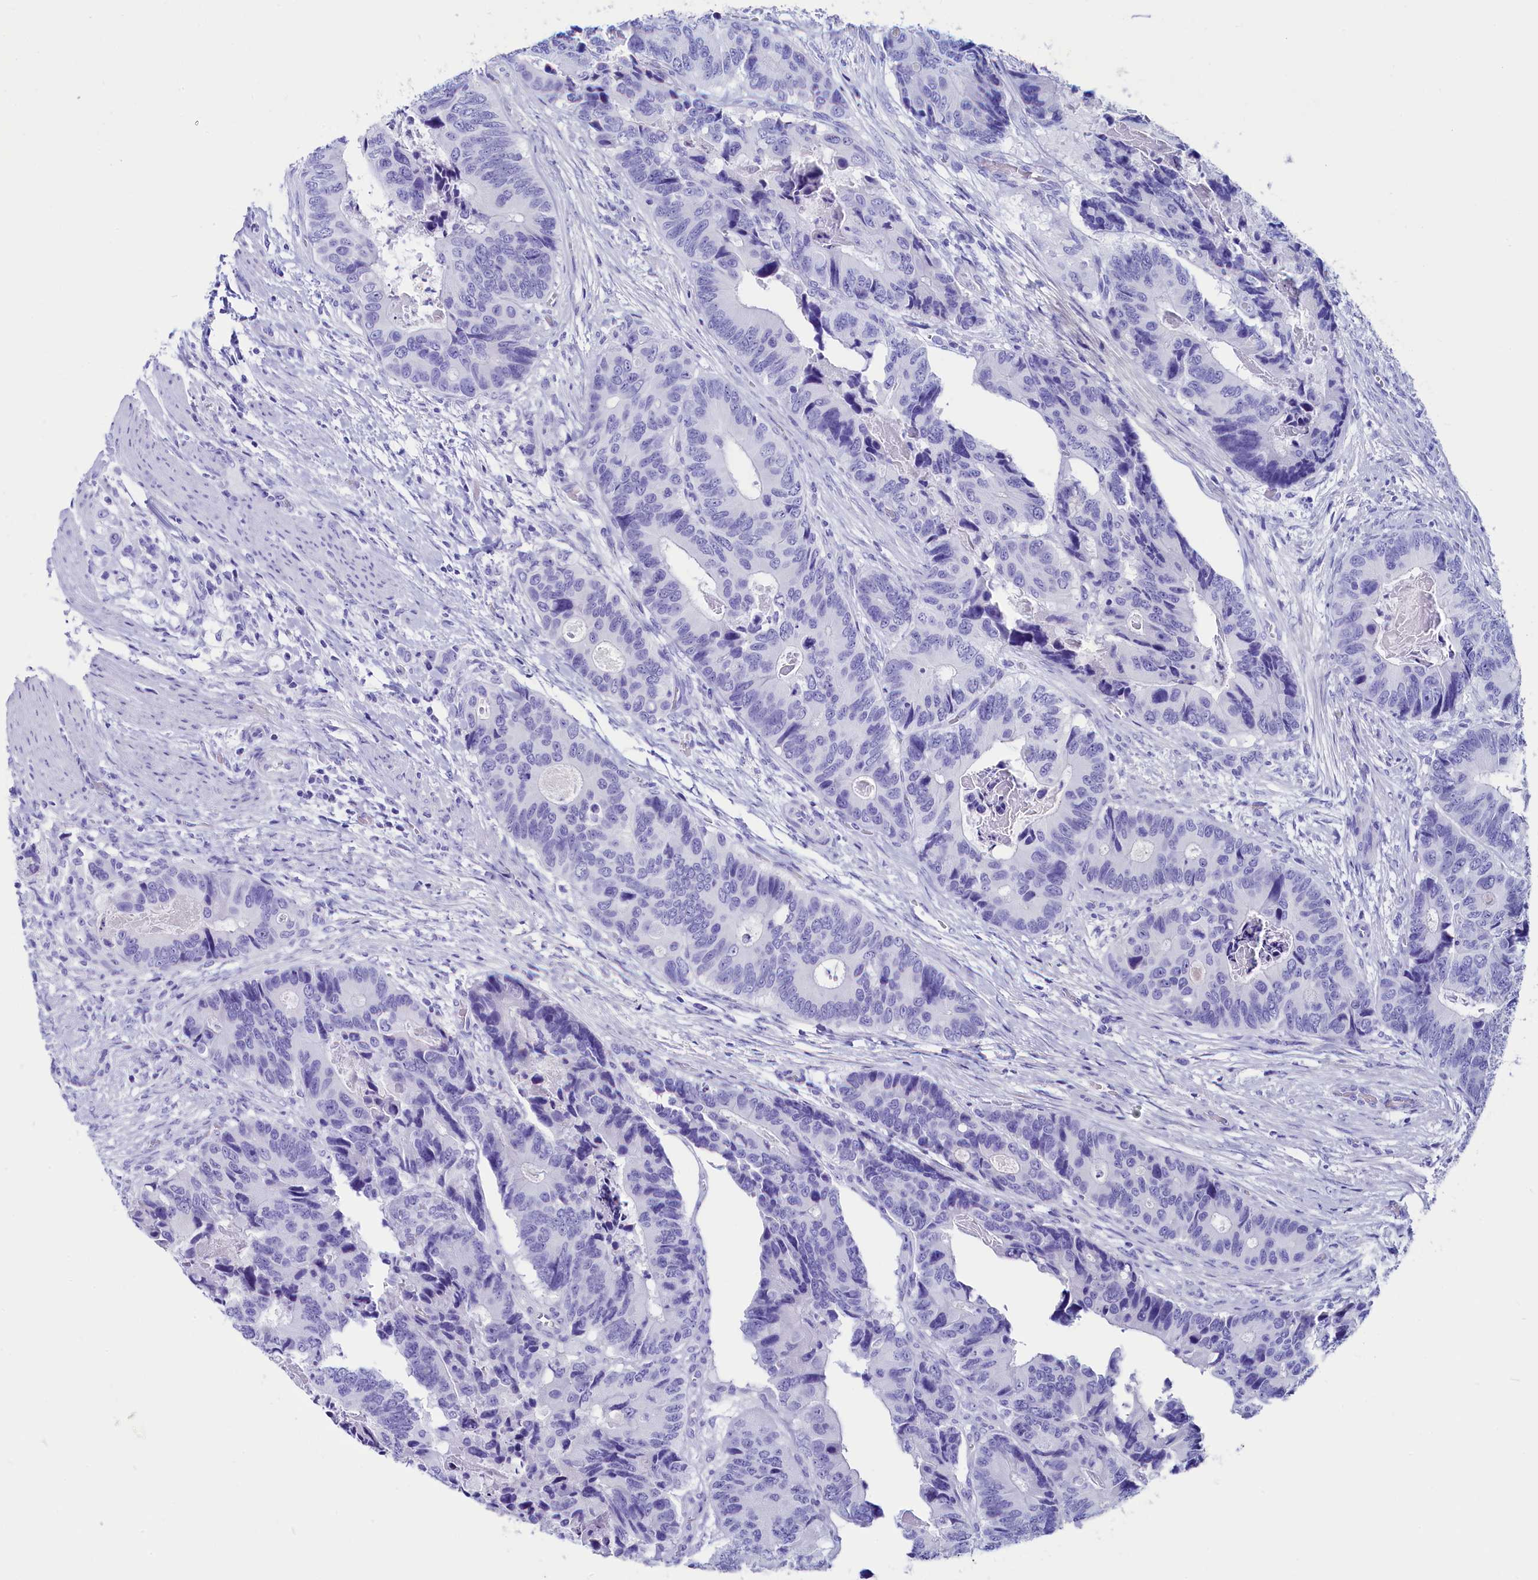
{"staining": {"intensity": "negative", "quantity": "none", "location": "none"}, "tissue": "colorectal cancer", "cell_type": "Tumor cells", "image_type": "cancer", "snomed": [{"axis": "morphology", "description": "Adenocarcinoma, NOS"}, {"axis": "topography", "description": "Colon"}], "caption": "The image demonstrates no staining of tumor cells in colorectal cancer (adenocarcinoma).", "gene": "ANKRD29", "patient": {"sex": "male", "age": 84}}